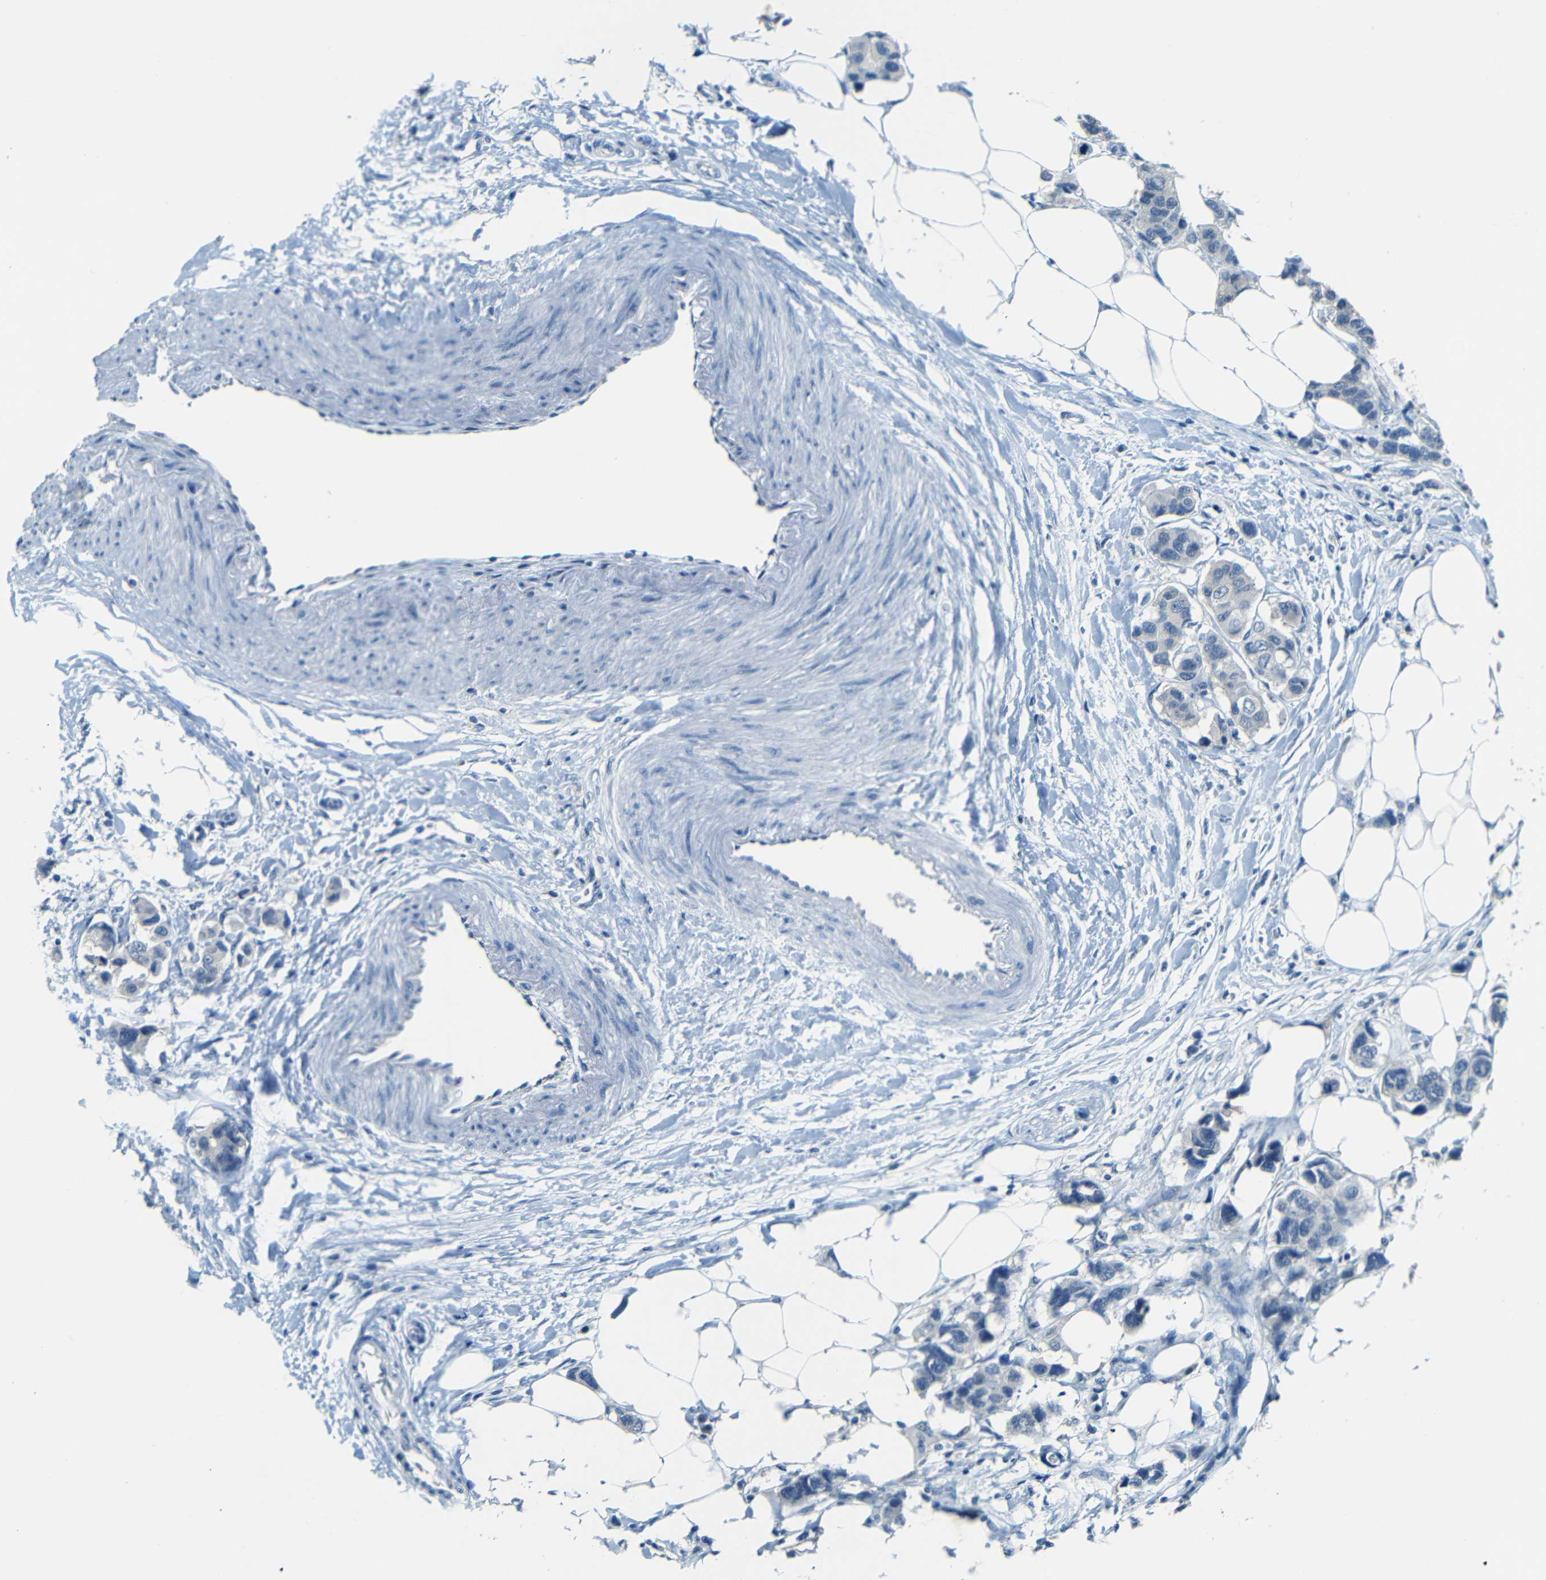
{"staining": {"intensity": "weak", "quantity": "<25%", "location": "cytoplasmic/membranous"}, "tissue": "breast cancer", "cell_type": "Tumor cells", "image_type": "cancer", "snomed": [{"axis": "morphology", "description": "Normal tissue, NOS"}, {"axis": "morphology", "description": "Duct carcinoma"}, {"axis": "topography", "description": "Breast"}], "caption": "Immunohistochemistry (IHC) micrograph of neoplastic tissue: human breast cancer stained with DAB demonstrates no significant protein positivity in tumor cells.", "gene": "ZMAT1", "patient": {"sex": "female", "age": 50}}